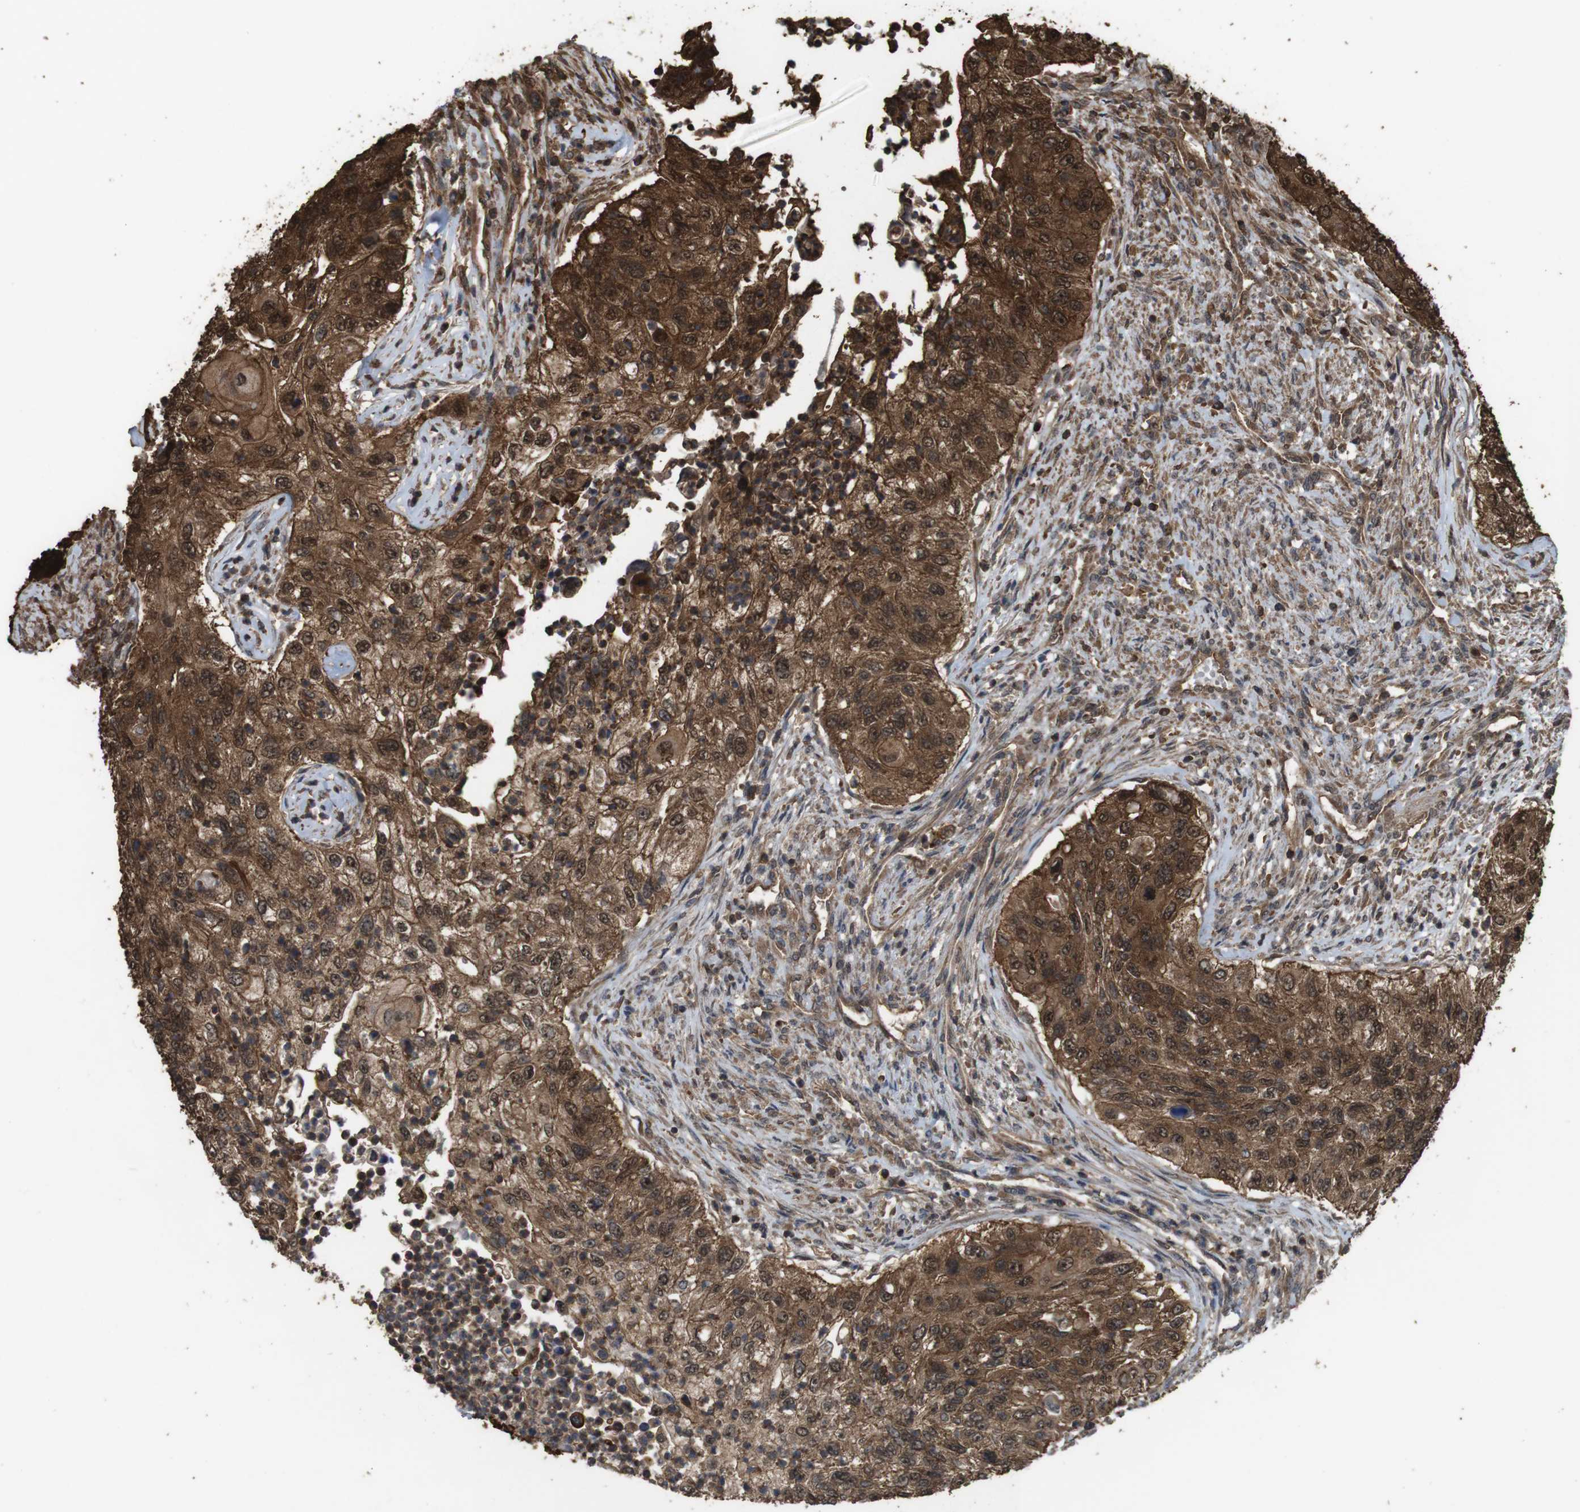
{"staining": {"intensity": "strong", "quantity": ">75%", "location": "cytoplasmic/membranous"}, "tissue": "urothelial cancer", "cell_type": "Tumor cells", "image_type": "cancer", "snomed": [{"axis": "morphology", "description": "Urothelial carcinoma, High grade"}, {"axis": "topography", "description": "Urinary bladder"}], "caption": "A brown stain labels strong cytoplasmic/membranous positivity of a protein in human urothelial carcinoma (high-grade) tumor cells.", "gene": "BAG4", "patient": {"sex": "female", "age": 60}}